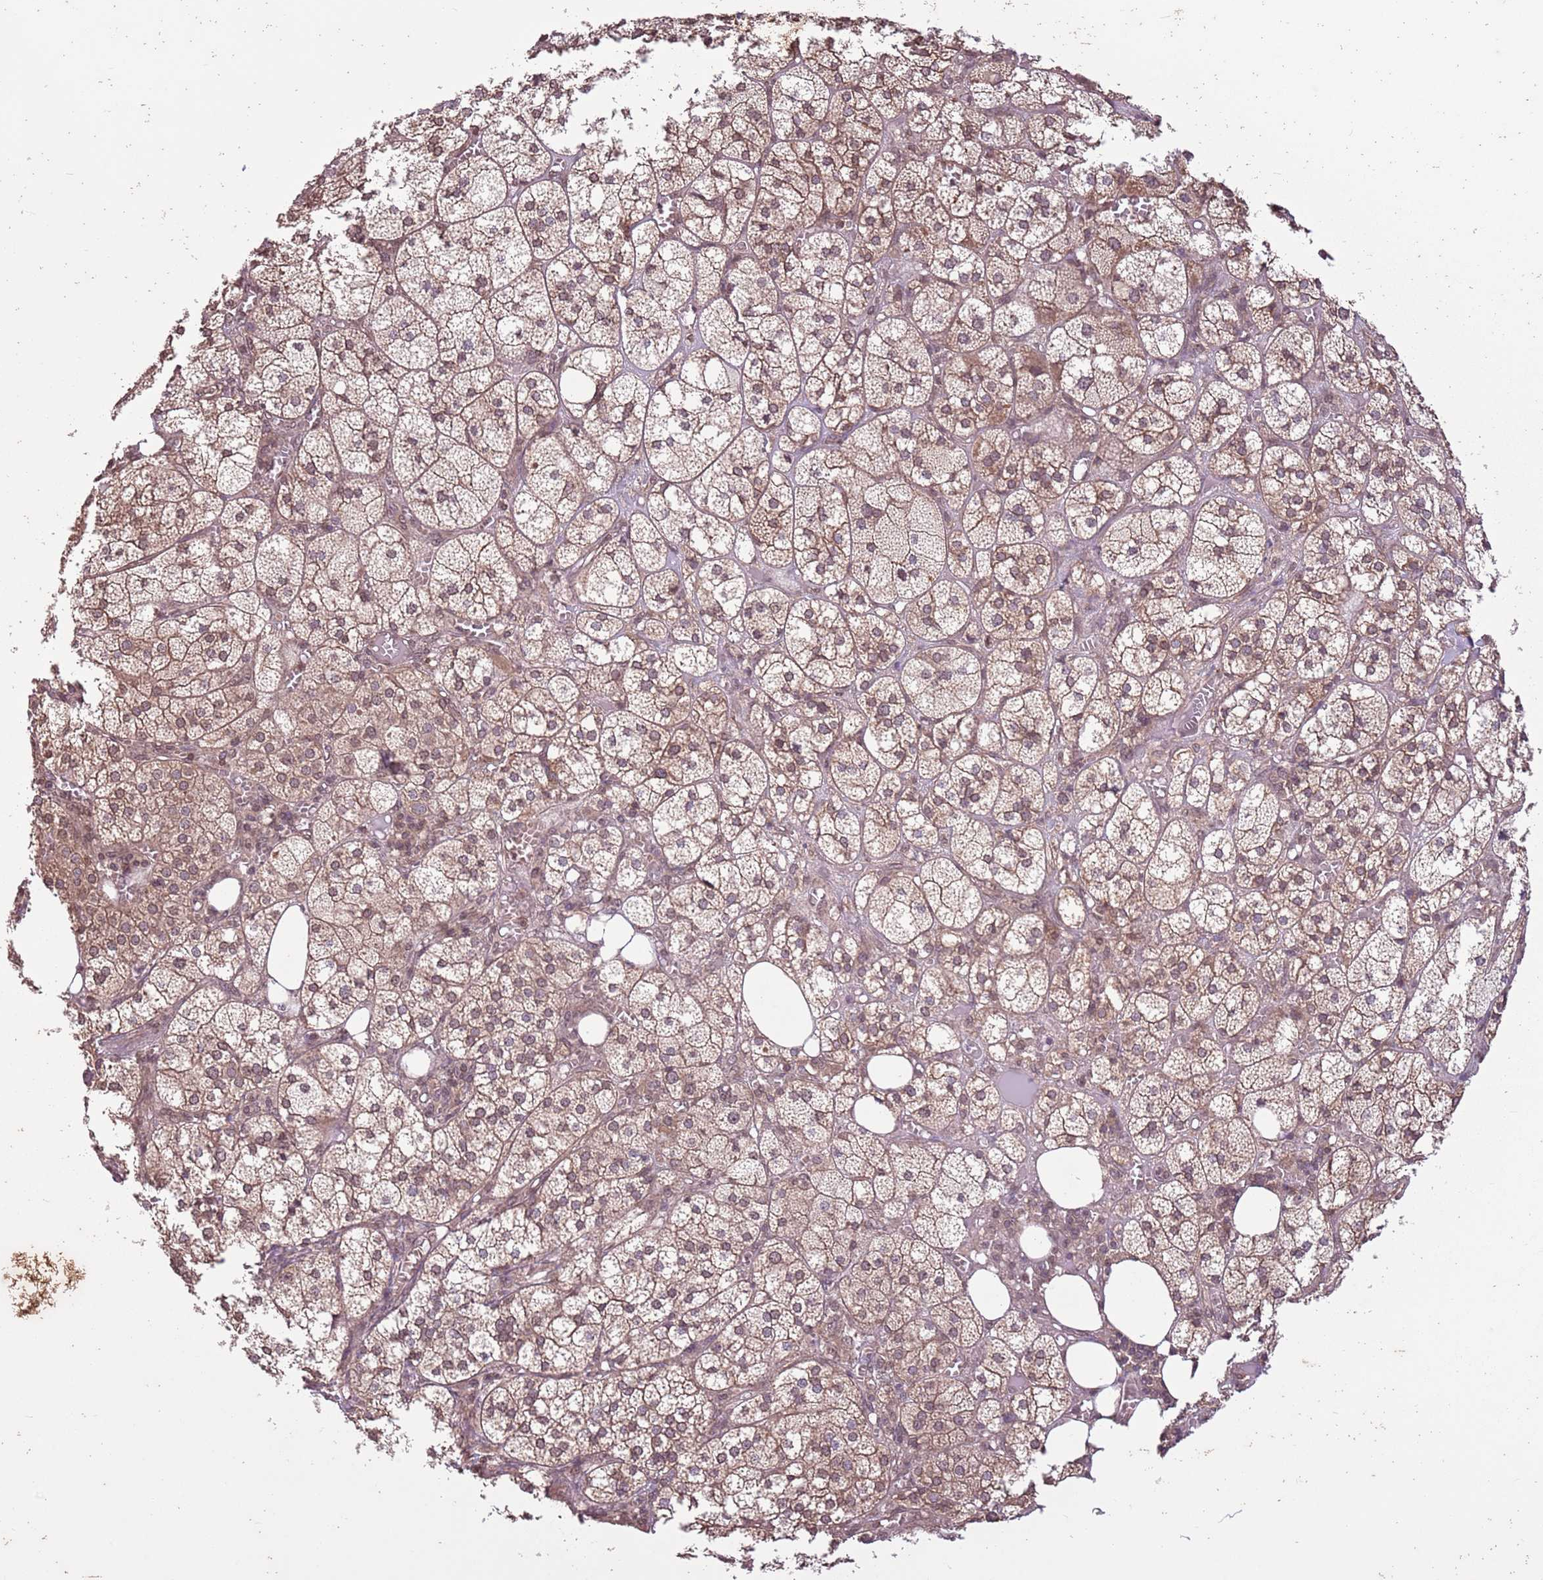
{"staining": {"intensity": "weak", "quantity": ">75%", "location": "cytoplasmic/membranous,nuclear"}, "tissue": "adrenal gland", "cell_type": "Glandular cells", "image_type": "normal", "snomed": [{"axis": "morphology", "description": "Normal tissue, NOS"}, {"axis": "topography", "description": "Adrenal gland"}], "caption": "Benign adrenal gland was stained to show a protein in brown. There is low levels of weak cytoplasmic/membranous,nuclear positivity in about >75% of glandular cells. (DAB IHC, brown staining for protein, blue staining for nuclei).", "gene": "CAPN9", "patient": {"sex": "female", "age": 61}}